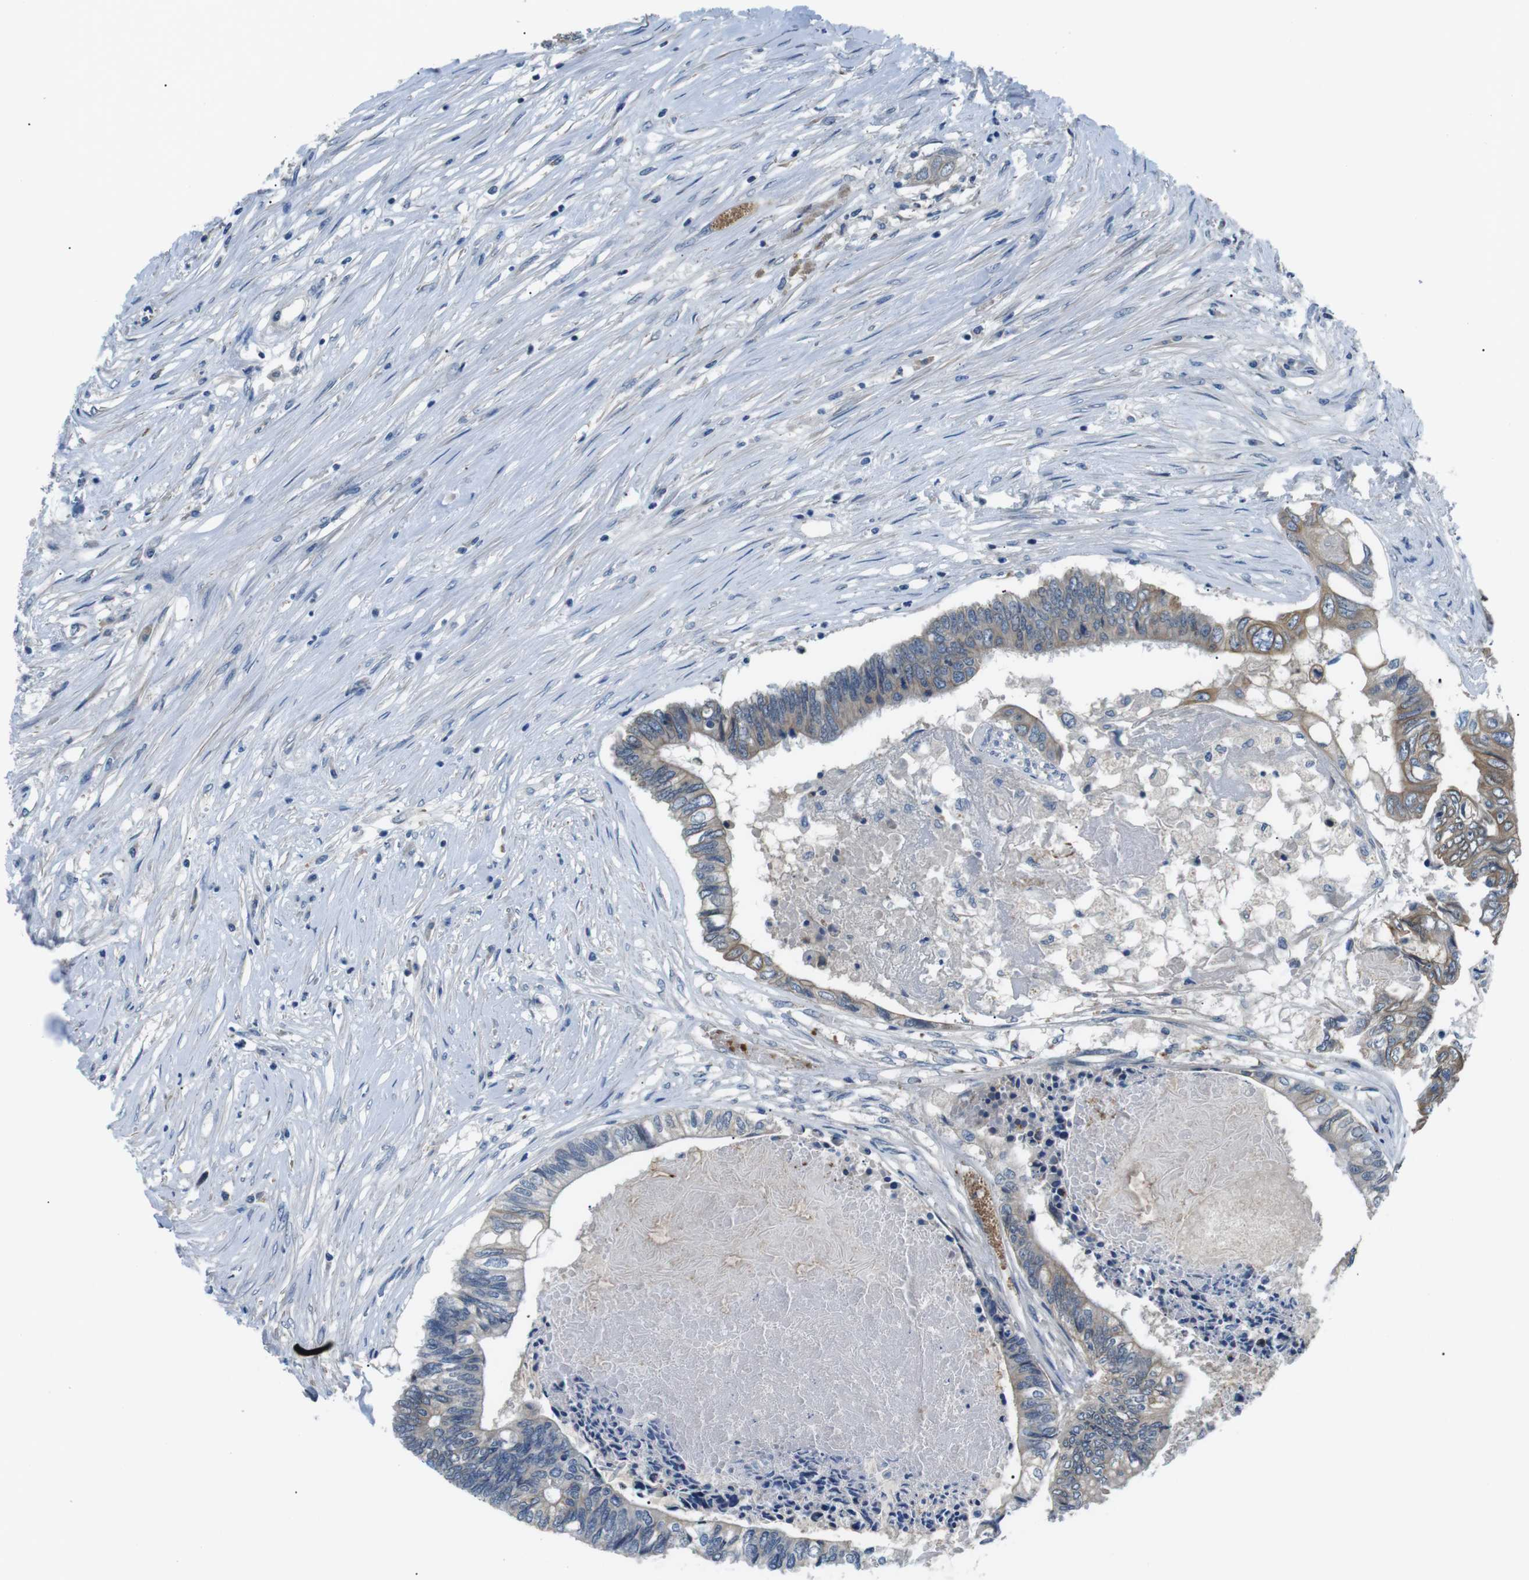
{"staining": {"intensity": "moderate", "quantity": "<25%", "location": "cytoplasmic/membranous"}, "tissue": "colorectal cancer", "cell_type": "Tumor cells", "image_type": "cancer", "snomed": [{"axis": "morphology", "description": "Adenocarcinoma, NOS"}, {"axis": "topography", "description": "Rectum"}], "caption": "Protein expression analysis of colorectal cancer (adenocarcinoma) reveals moderate cytoplasmic/membranous staining in about <25% of tumor cells.", "gene": "WSCD1", "patient": {"sex": "male", "age": 63}}